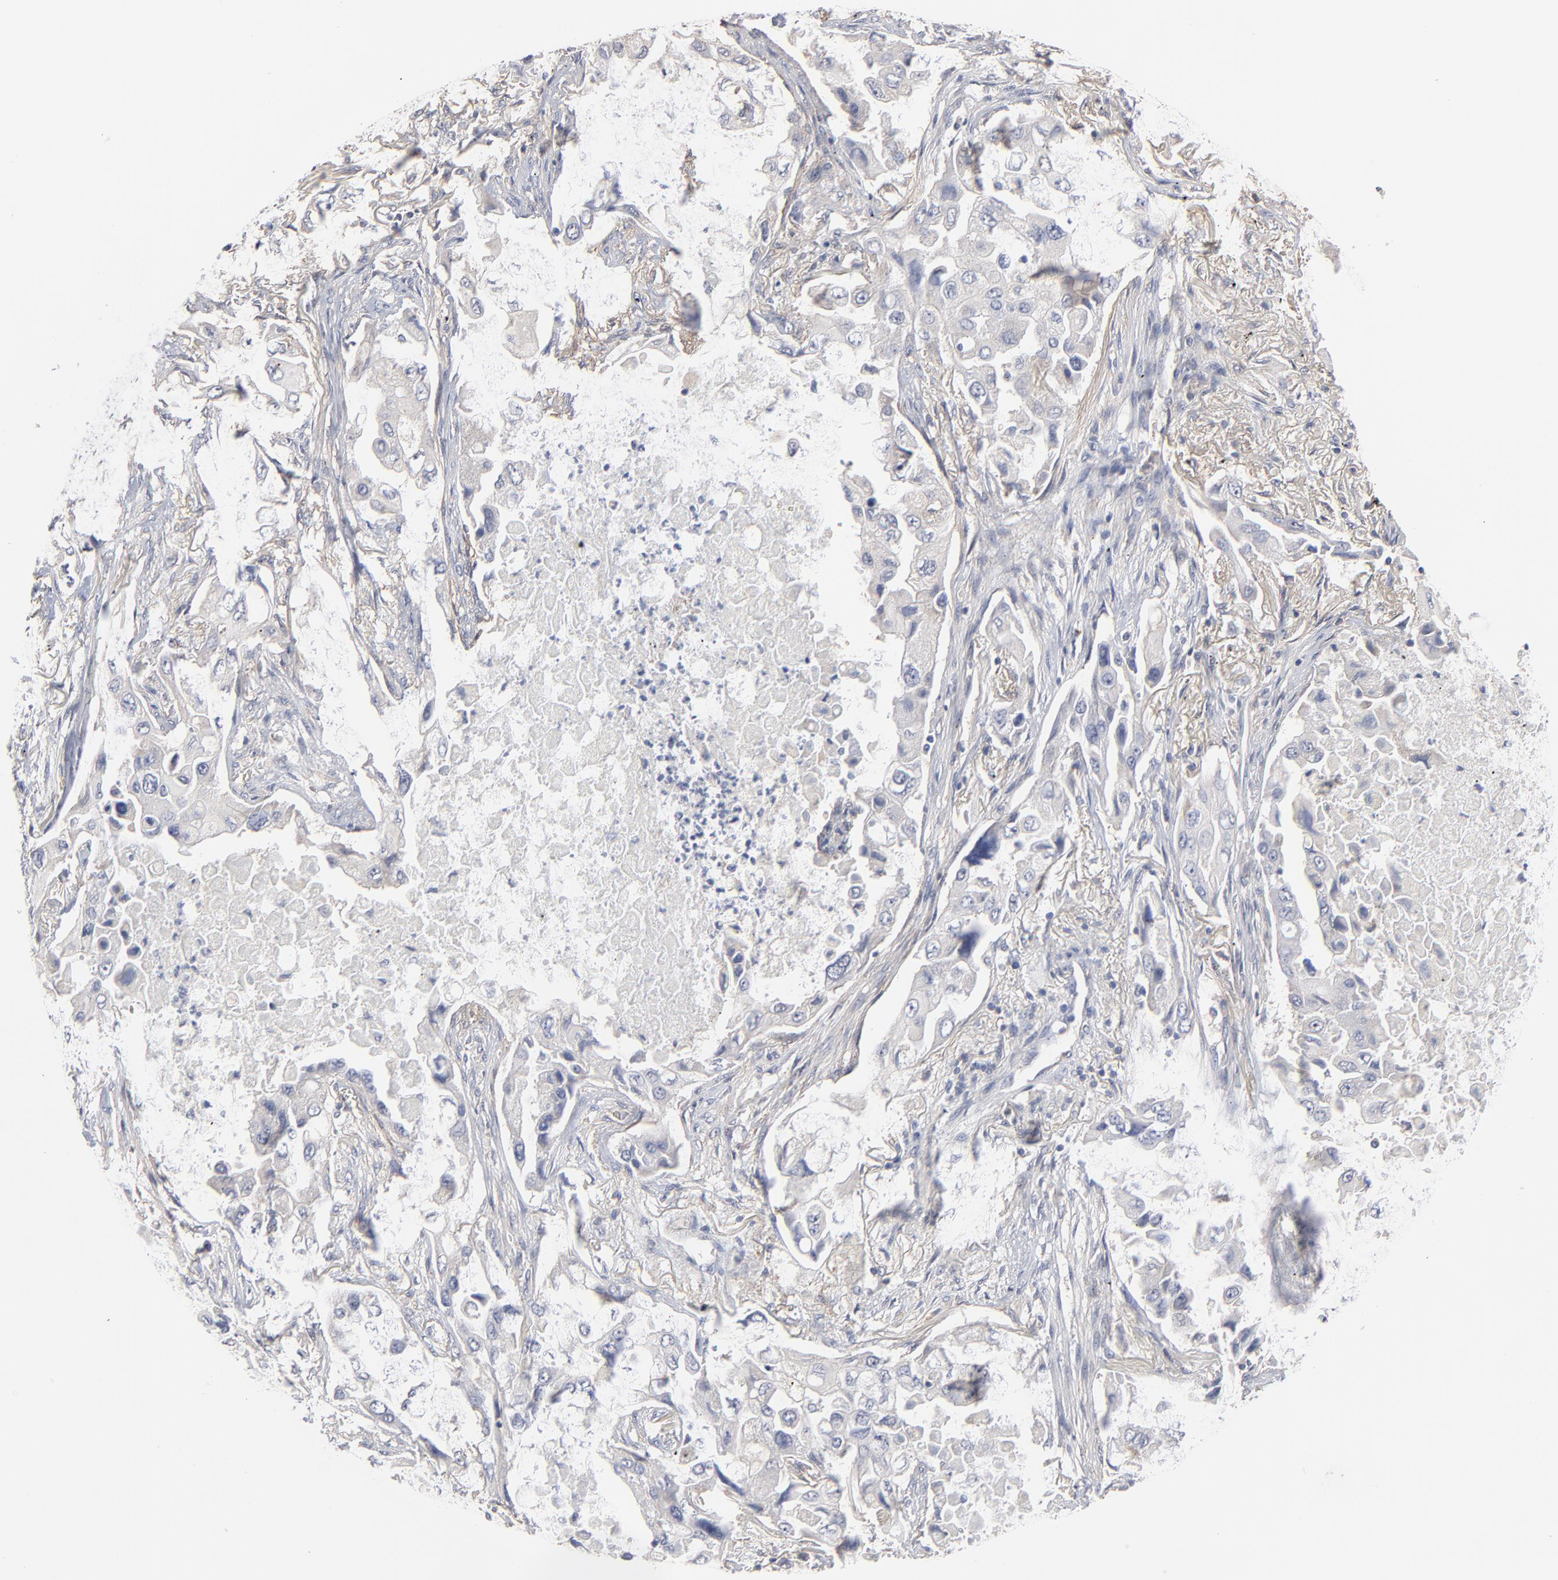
{"staining": {"intensity": "negative", "quantity": "none", "location": "none"}, "tissue": "lung cancer", "cell_type": "Tumor cells", "image_type": "cancer", "snomed": [{"axis": "morphology", "description": "Adenocarcinoma, NOS"}, {"axis": "topography", "description": "Lung"}], "caption": "A high-resolution image shows IHC staining of lung cancer (adenocarcinoma), which demonstrates no significant staining in tumor cells.", "gene": "SLC16A1", "patient": {"sex": "female", "age": 65}}